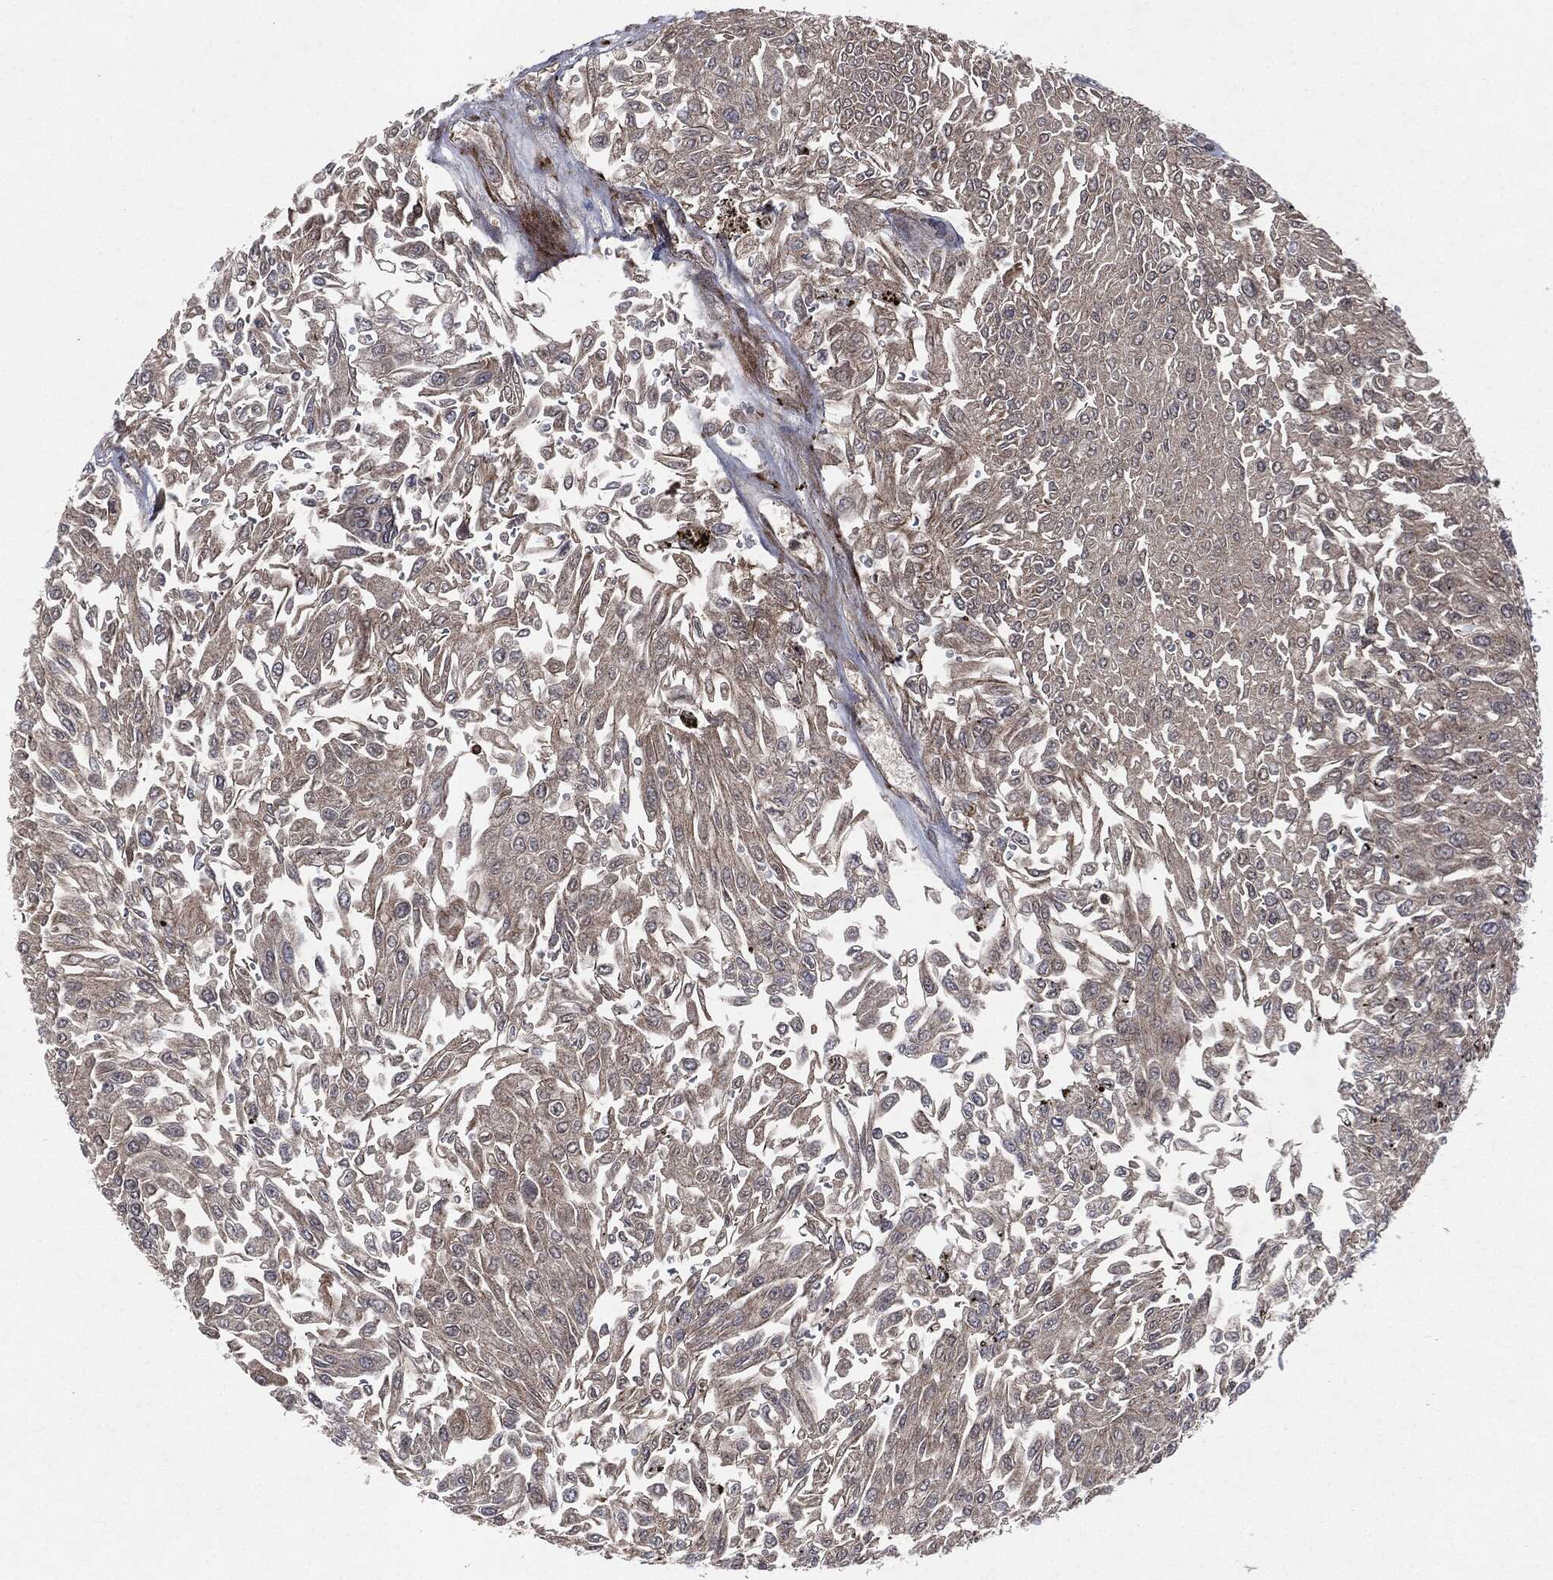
{"staining": {"intensity": "weak", "quantity": "<25%", "location": "cytoplasmic/membranous"}, "tissue": "urothelial cancer", "cell_type": "Tumor cells", "image_type": "cancer", "snomed": [{"axis": "morphology", "description": "Urothelial carcinoma, Low grade"}, {"axis": "topography", "description": "Urinary bladder"}], "caption": "IHC of human urothelial cancer demonstrates no staining in tumor cells.", "gene": "RAF1", "patient": {"sex": "male", "age": 67}}